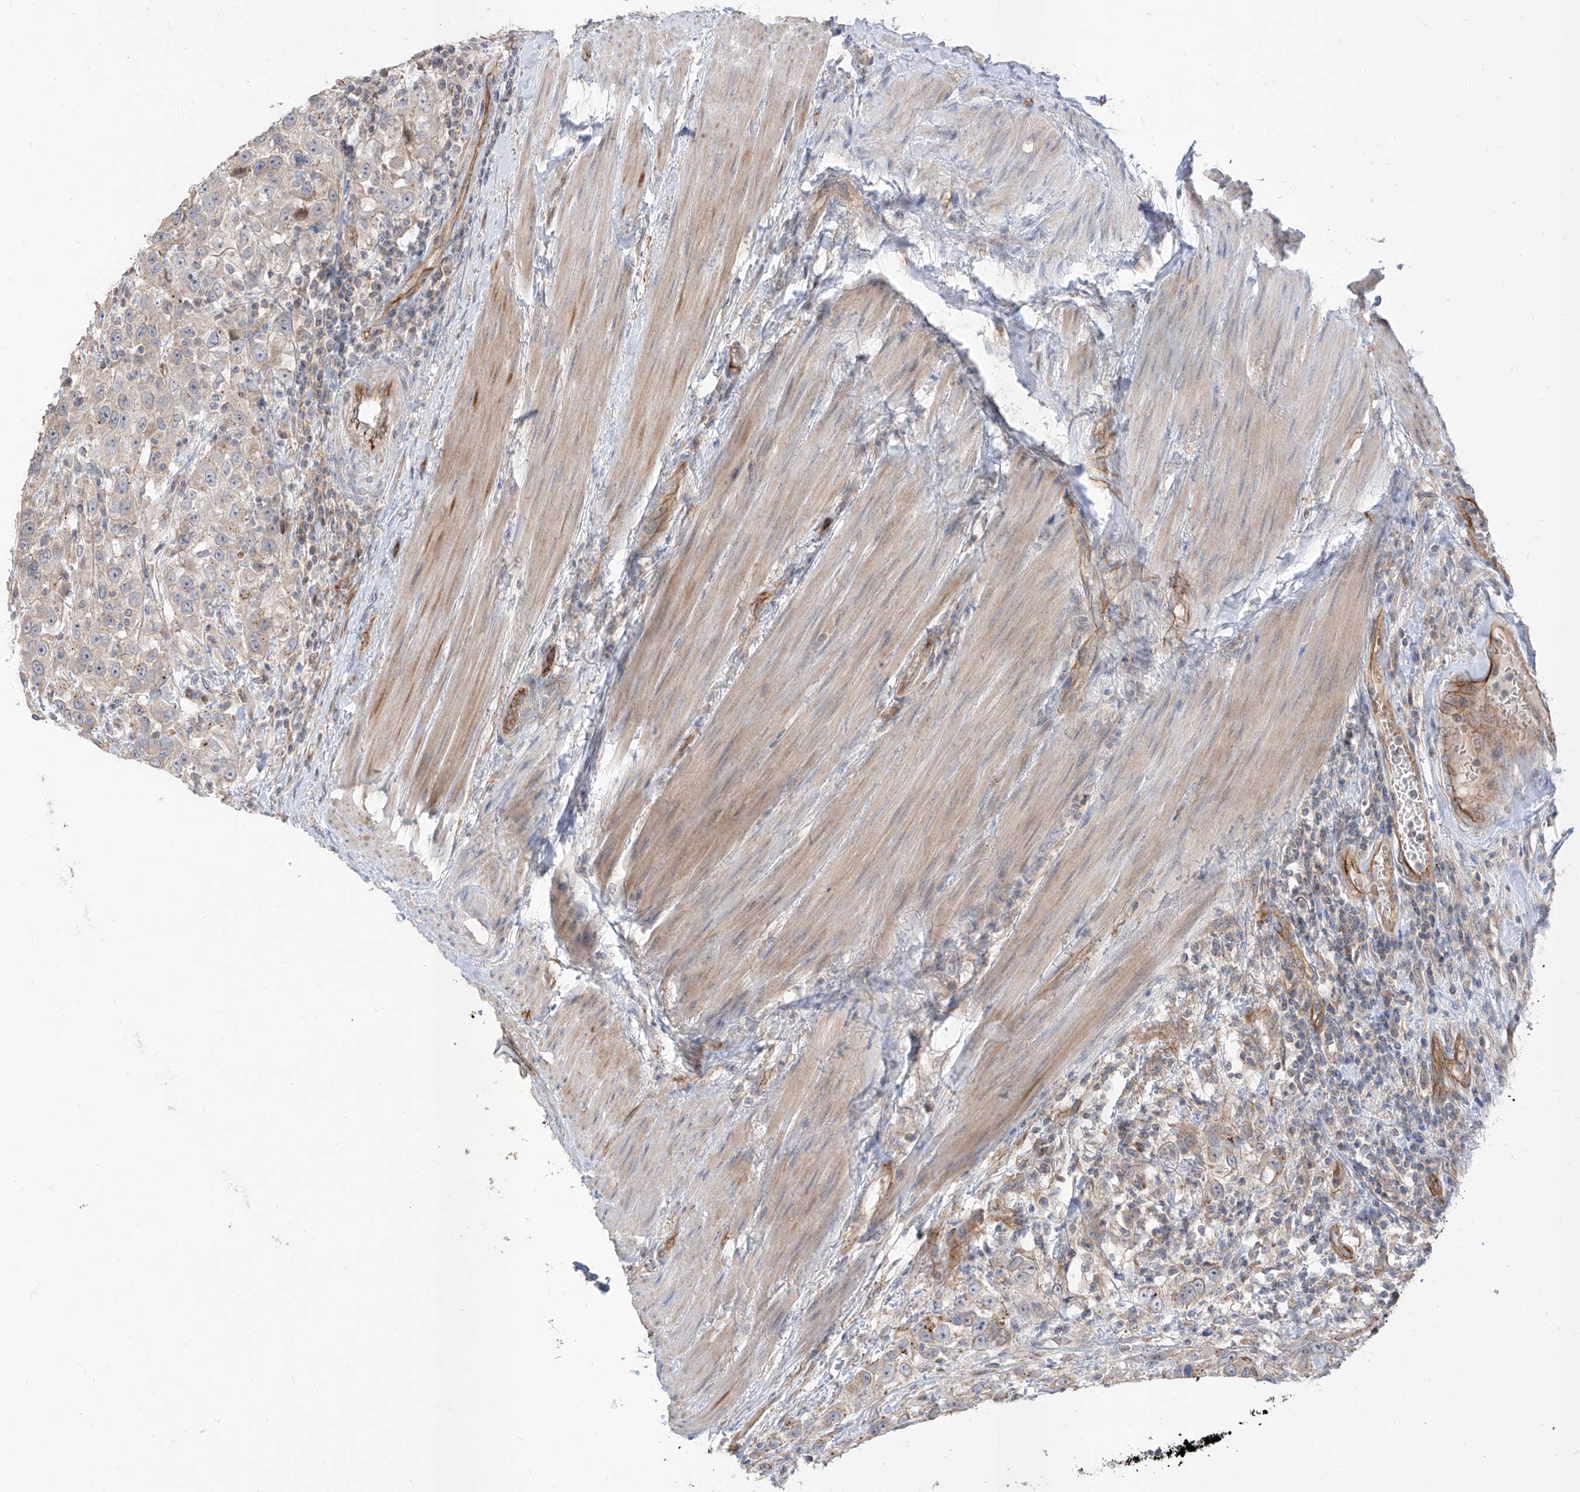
{"staining": {"intensity": "negative", "quantity": "none", "location": "none"}, "tissue": "urothelial cancer", "cell_type": "Tumor cells", "image_type": "cancer", "snomed": [{"axis": "morphology", "description": "Urothelial carcinoma, High grade"}, {"axis": "topography", "description": "Urinary bladder"}], "caption": "Immunohistochemical staining of urothelial cancer exhibits no significant expression in tumor cells.", "gene": "EPHX4", "patient": {"sex": "female", "age": 80}}